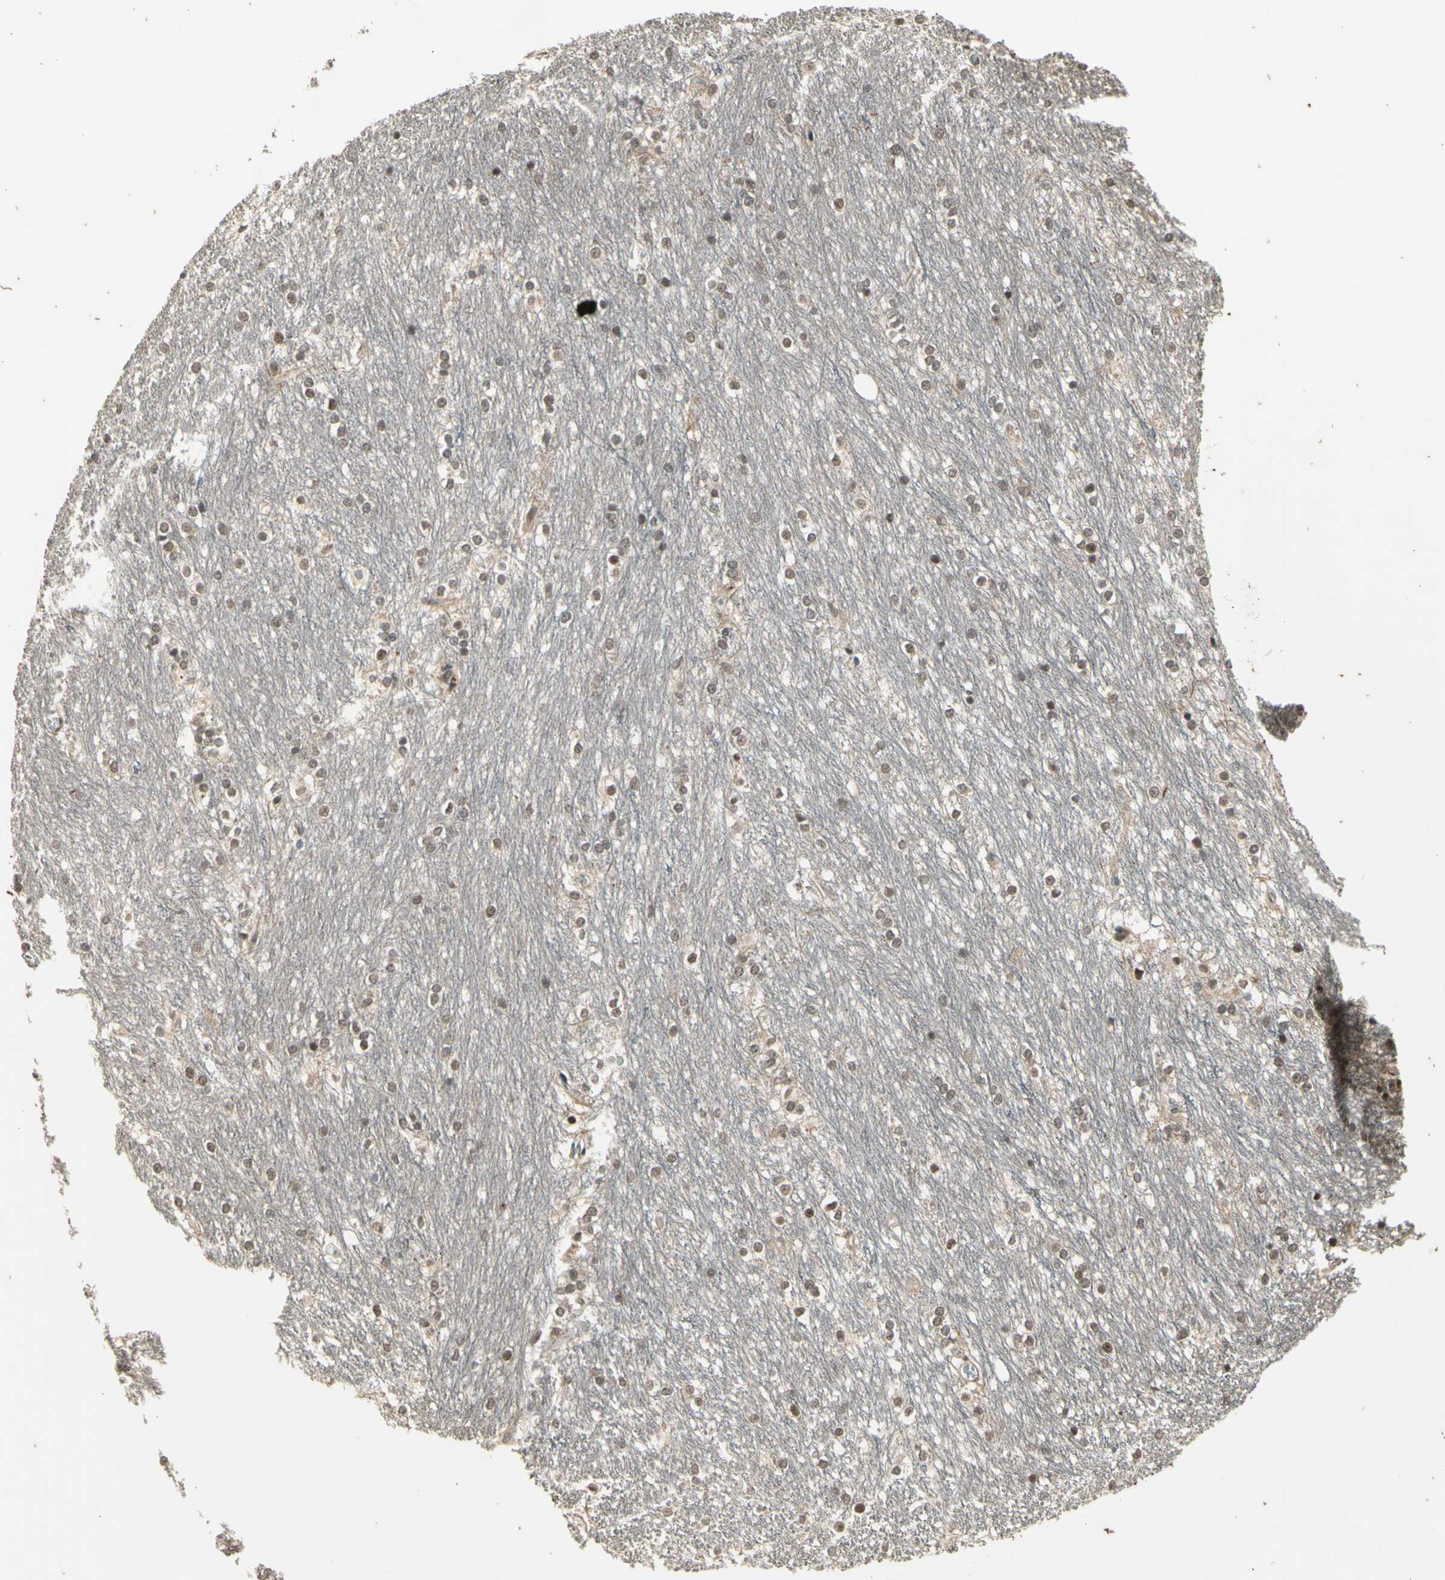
{"staining": {"intensity": "moderate", "quantity": "25%-75%", "location": "cytoplasmic/membranous,nuclear"}, "tissue": "caudate", "cell_type": "Glial cells", "image_type": "normal", "snomed": [{"axis": "morphology", "description": "Normal tissue, NOS"}, {"axis": "topography", "description": "Lateral ventricle wall"}], "caption": "An IHC photomicrograph of benign tissue is shown. Protein staining in brown highlights moderate cytoplasmic/membranous,nuclear positivity in caudate within glial cells.", "gene": "EFNB2", "patient": {"sex": "female", "age": 19}}